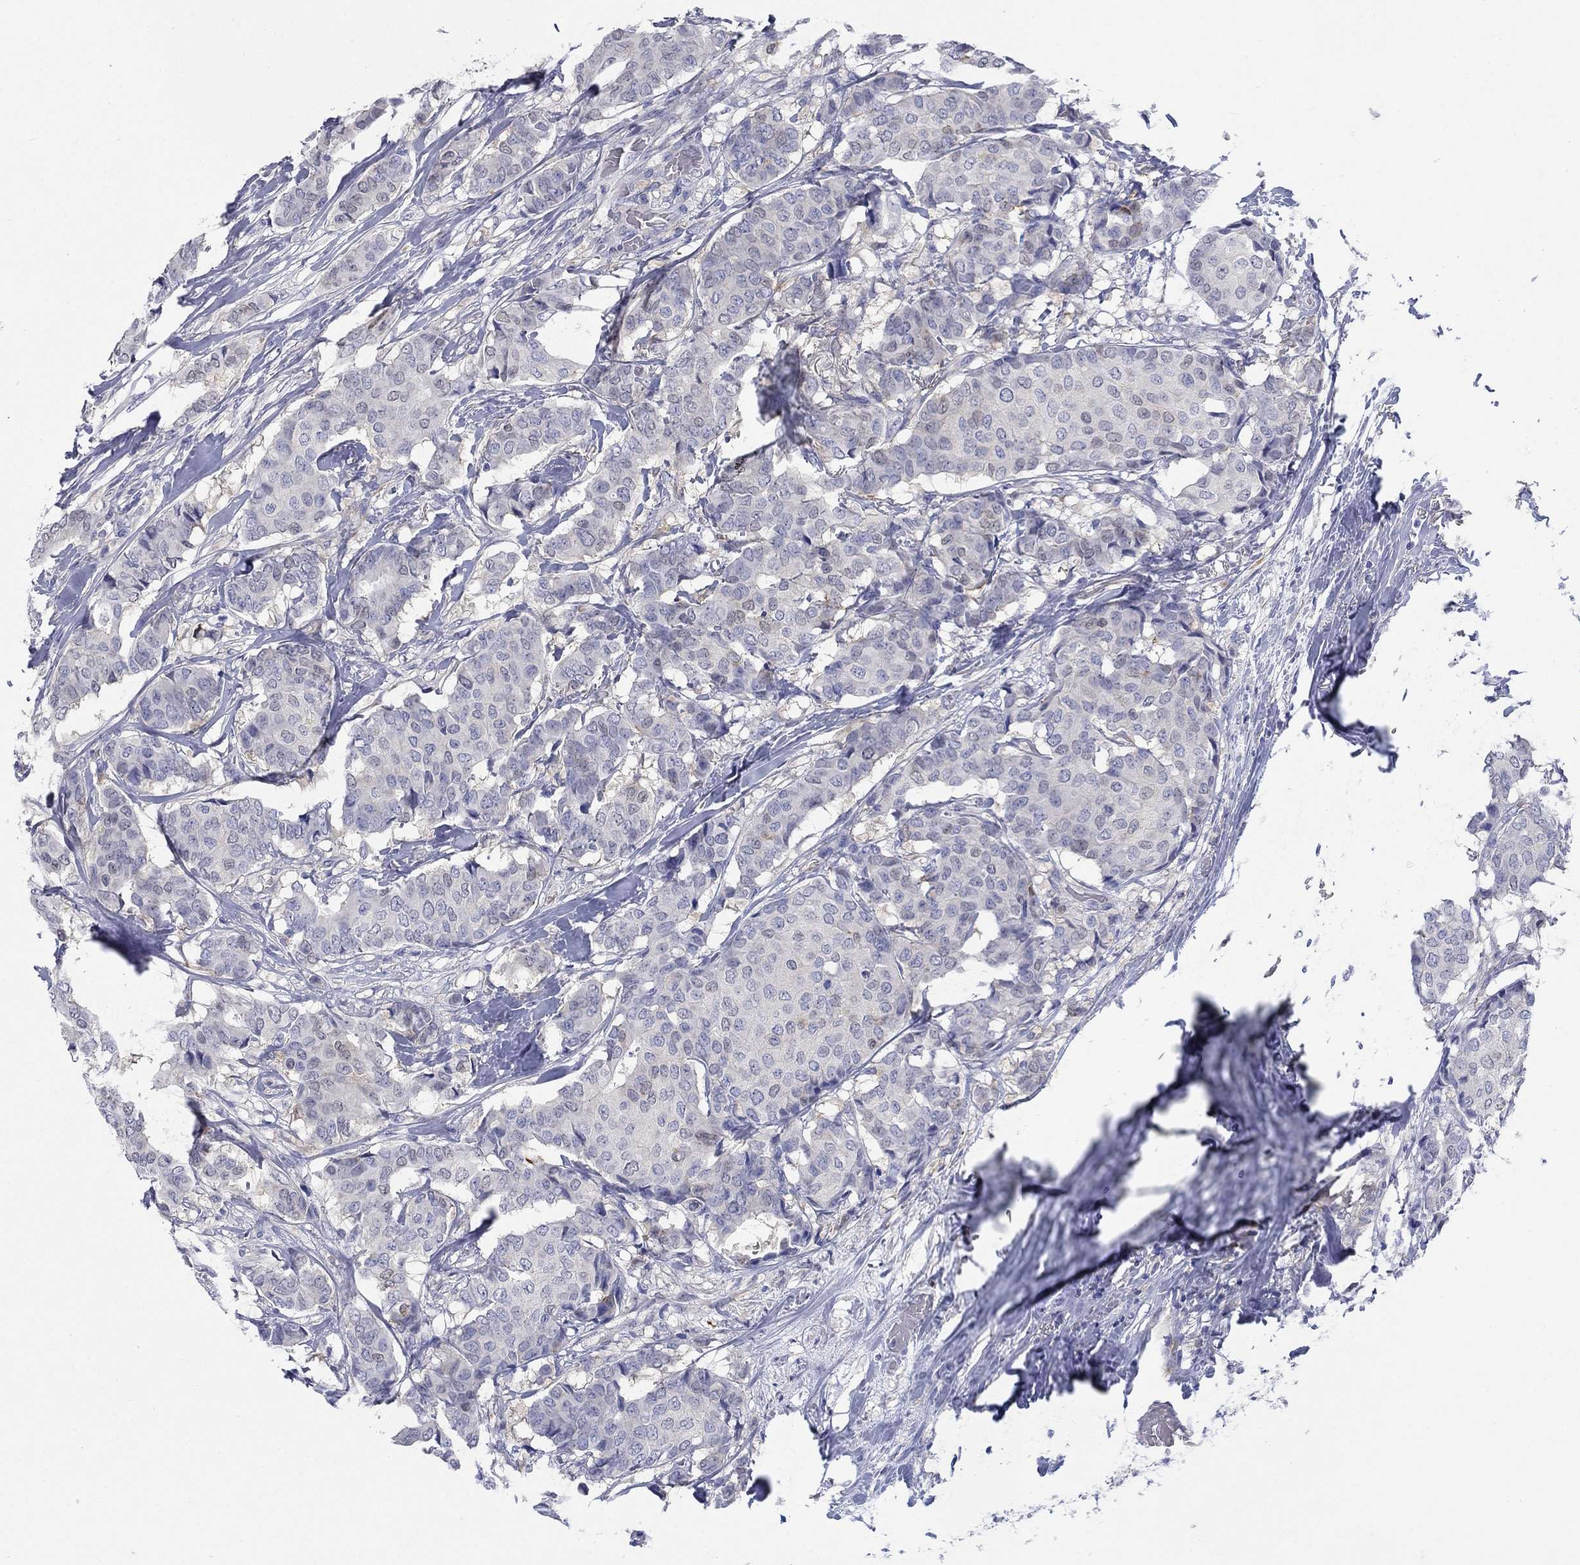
{"staining": {"intensity": "negative", "quantity": "none", "location": "none"}, "tissue": "breast cancer", "cell_type": "Tumor cells", "image_type": "cancer", "snomed": [{"axis": "morphology", "description": "Duct carcinoma"}, {"axis": "topography", "description": "Breast"}], "caption": "The immunohistochemistry (IHC) micrograph has no significant staining in tumor cells of breast cancer tissue. (IHC, brightfield microscopy, high magnification).", "gene": "PTPRZ1", "patient": {"sex": "female", "age": 75}}